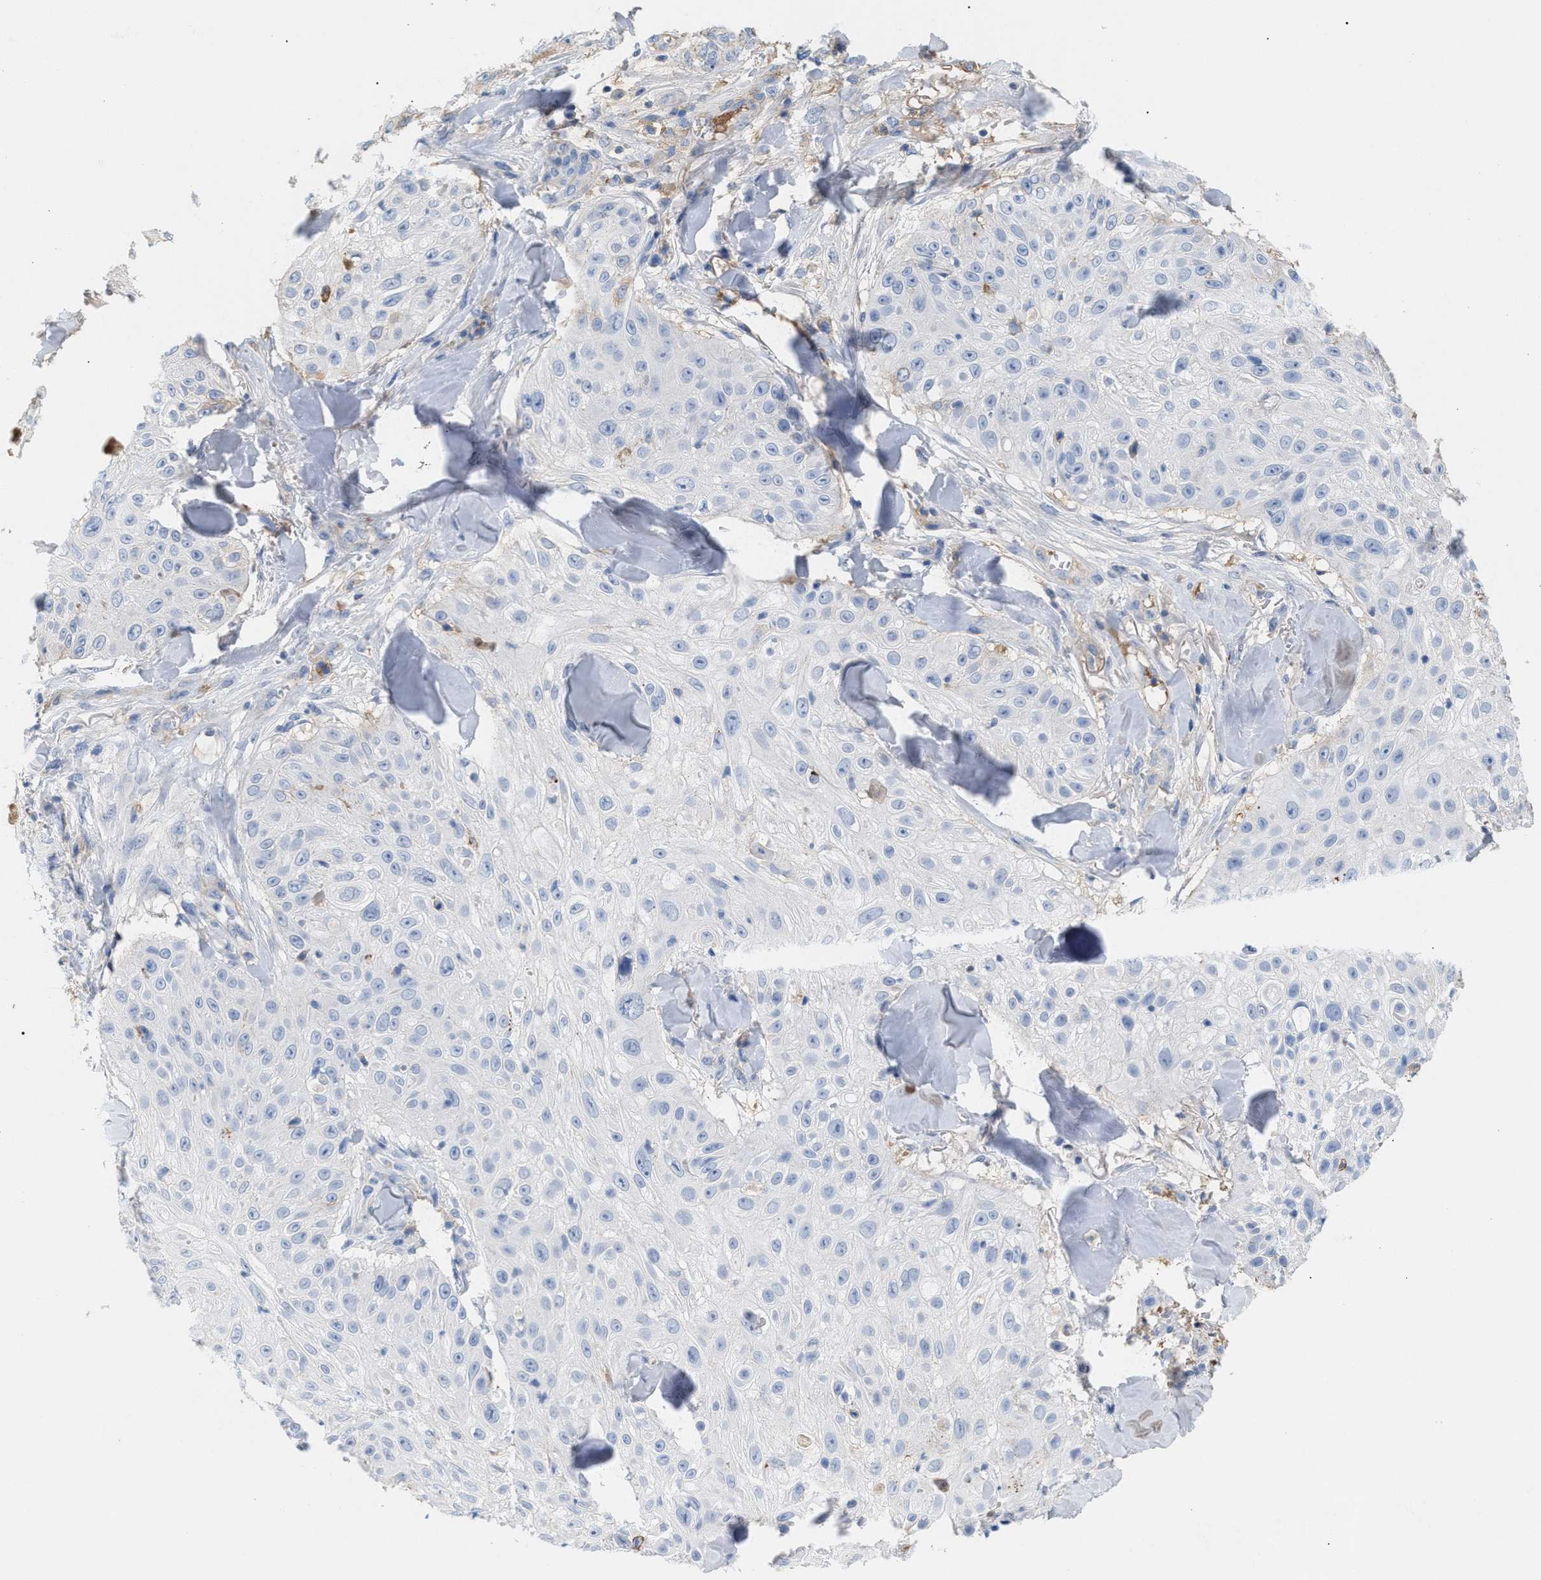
{"staining": {"intensity": "negative", "quantity": "none", "location": "none"}, "tissue": "skin cancer", "cell_type": "Tumor cells", "image_type": "cancer", "snomed": [{"axis": "morphology", "description": "Squamous cell carcinoma, NOS"}, {"axis": "topography", "description": "Skin"}], "caption": "Immunohistochemistry histopathology image of human skin squamous cell carcinoma stained for a protein (brown), which shows no positivity in tumor cells.", "gene": "APOH", "patient": {"sex": "male", "age": 86}}